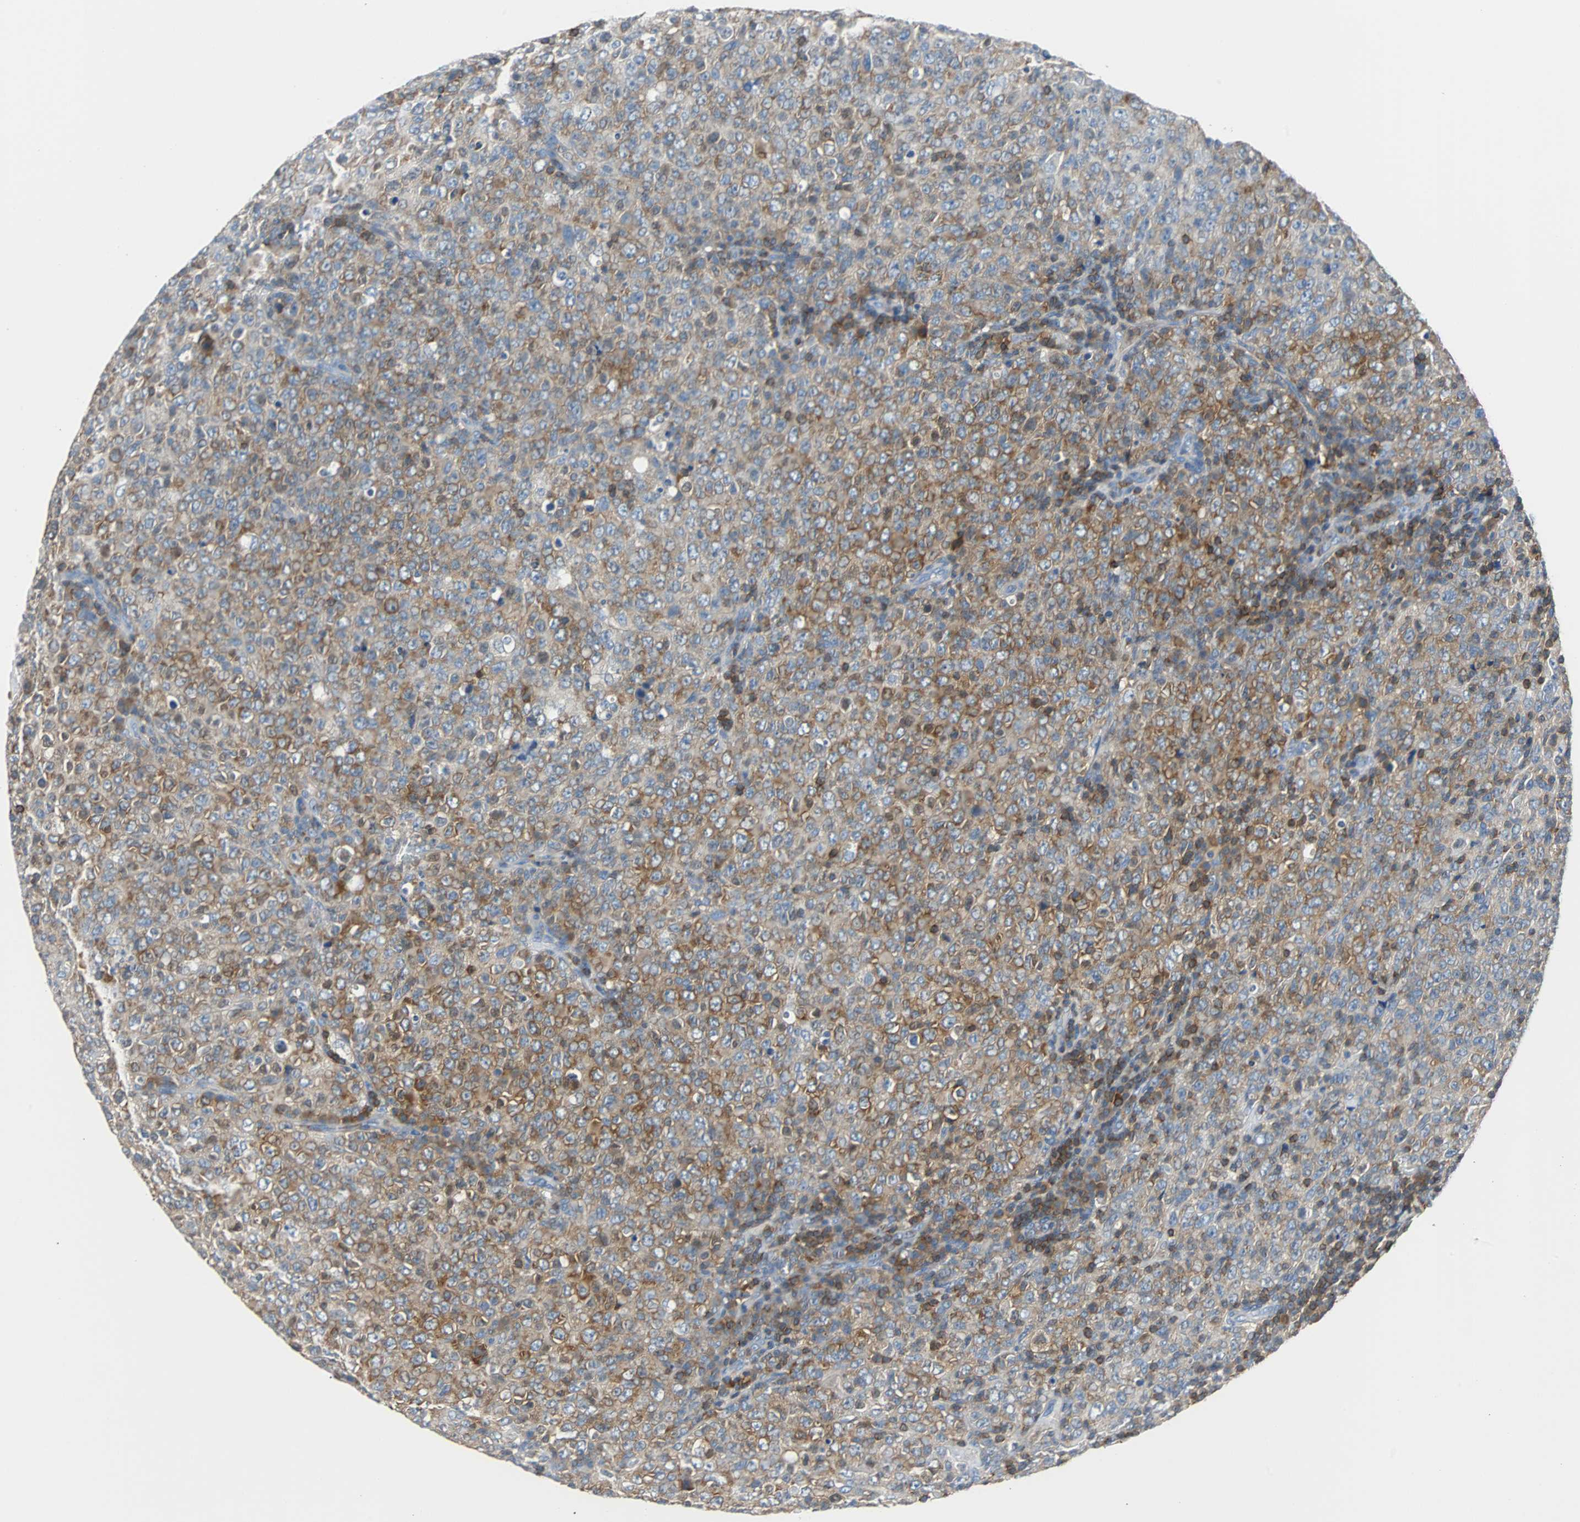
{"staining": {"intensity": "moderate", "quantity": ">75%", "location": "cytoplasmic/membranous"}, "tissue": "lymphoma", "cell_type": "Tumor cells", "image_type": "cancer", "snomed": [{"axis": "morphology", "description": "Malignant lymphoma, non-Hodgkin's type, High grade"}, {"axis": "topography", "description": "Tonsil"}], "caption": "IHC of high-grade malignant lymphoma, non-Hodgkin's type shows medium levels of moderate cytoplasmic/membranous staining in about >75% of tumor cells. The staining was performed using DAB (3,3'-diaminobenzidine), with brown indicating positive protein expression. Nuclei are stained blue with hematoxylin.", "gene": "TSC22D4", "patient": {"sex": "female", "age": 36}}